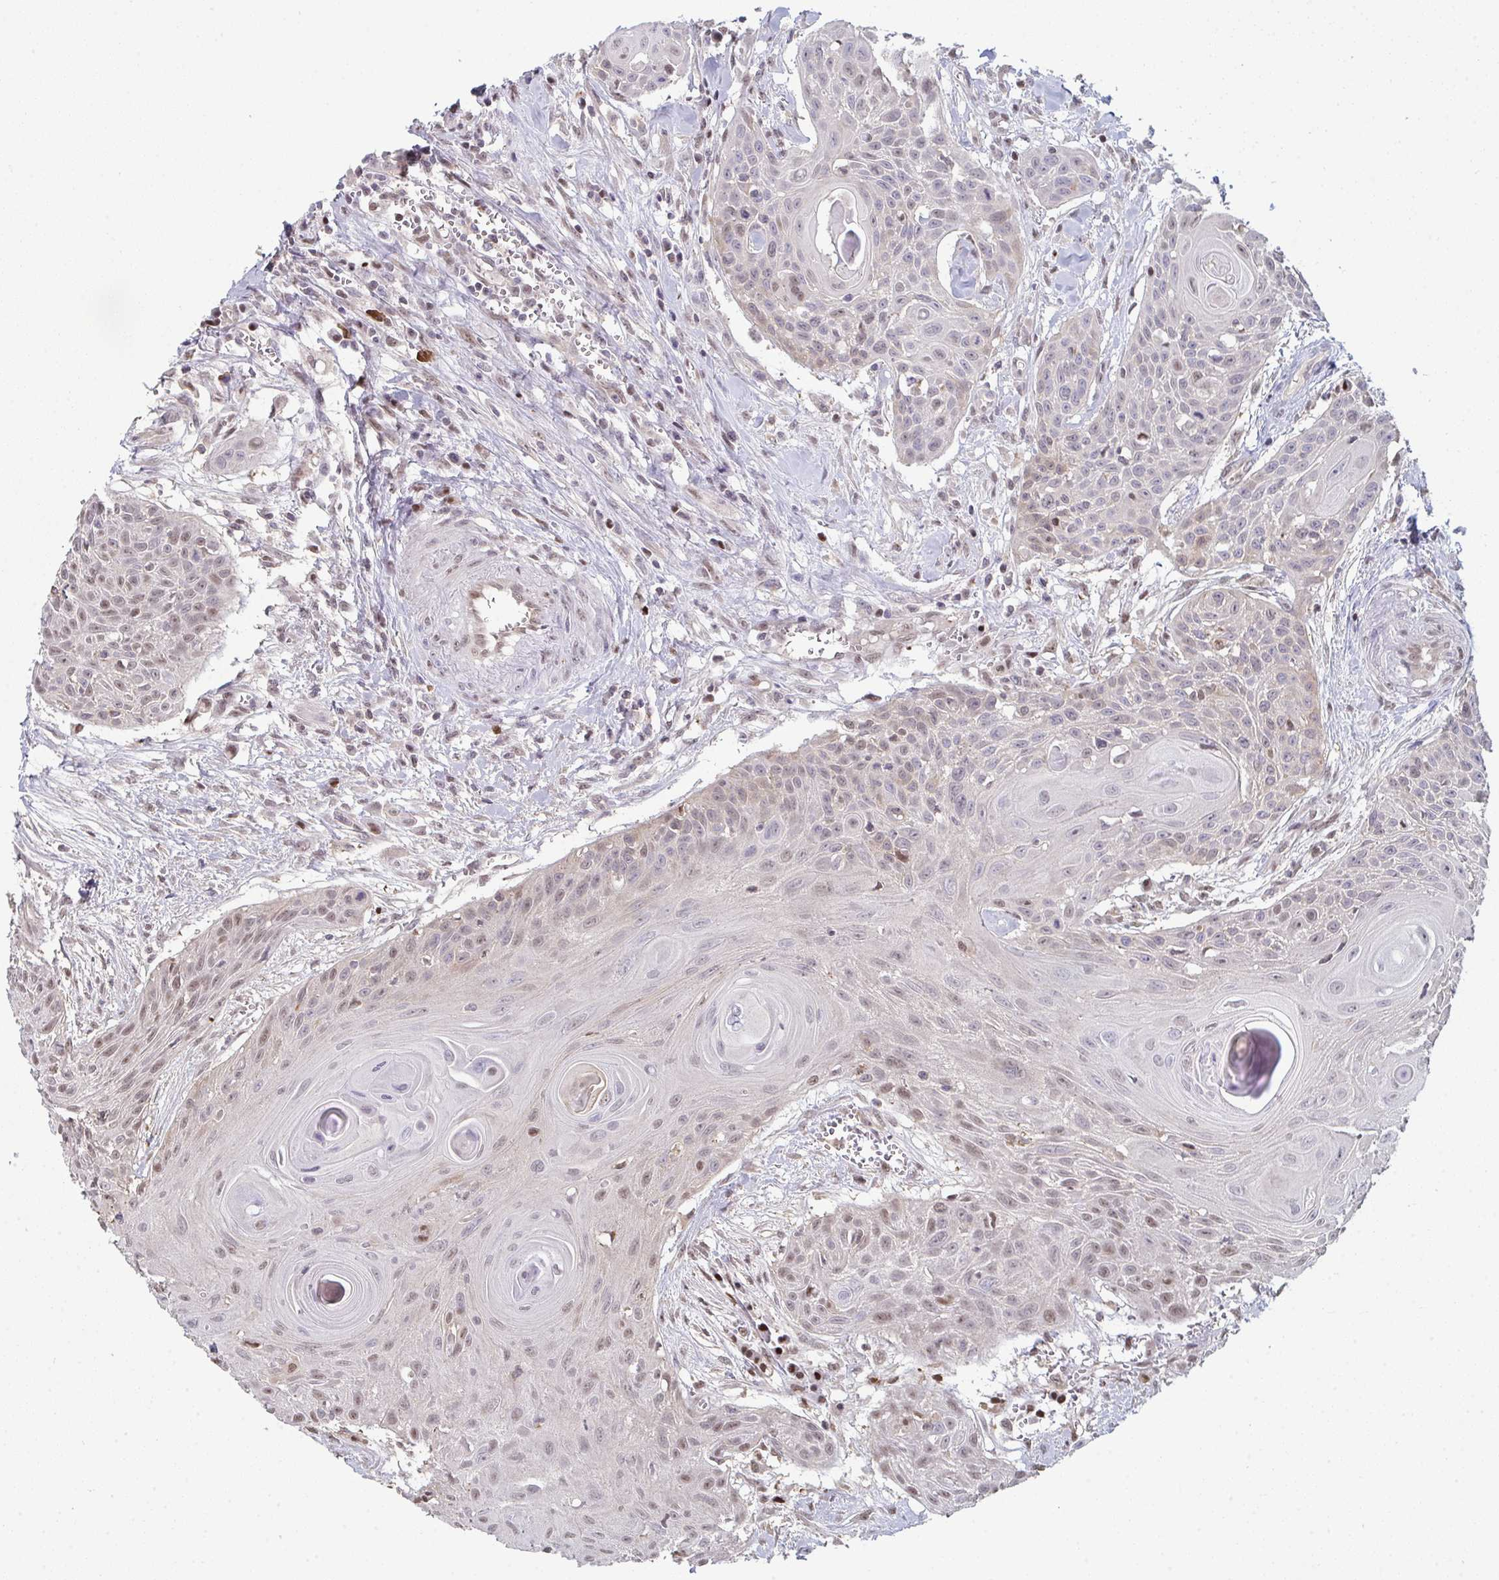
{"staining": {"intensity": "moderate", "quantity": "<25%", "location": "nuclear"}, "tissue": "head and neck cancer", "cell_type": "Tumor cells", "image_type": "cancer", "snomed": [{"axis": "morphology", "description": "Squamous cell carcinoma, NOS"}, {"axis": "topography", "description": "Lymph node"}, {"axis": "topography", "description": "Salivary gland"}, {"axis": "topography", "description": "Head-Neck"}], "caption": "Immunohistochemical staining of head and neck cancer (squamous cell carcinoma) shows moderate nuclear protein expression in about <25% of tumor cells. Nuclei are stained in blue.", "gene": "ACD", "patient": {"sex": "female", "age": 74}}